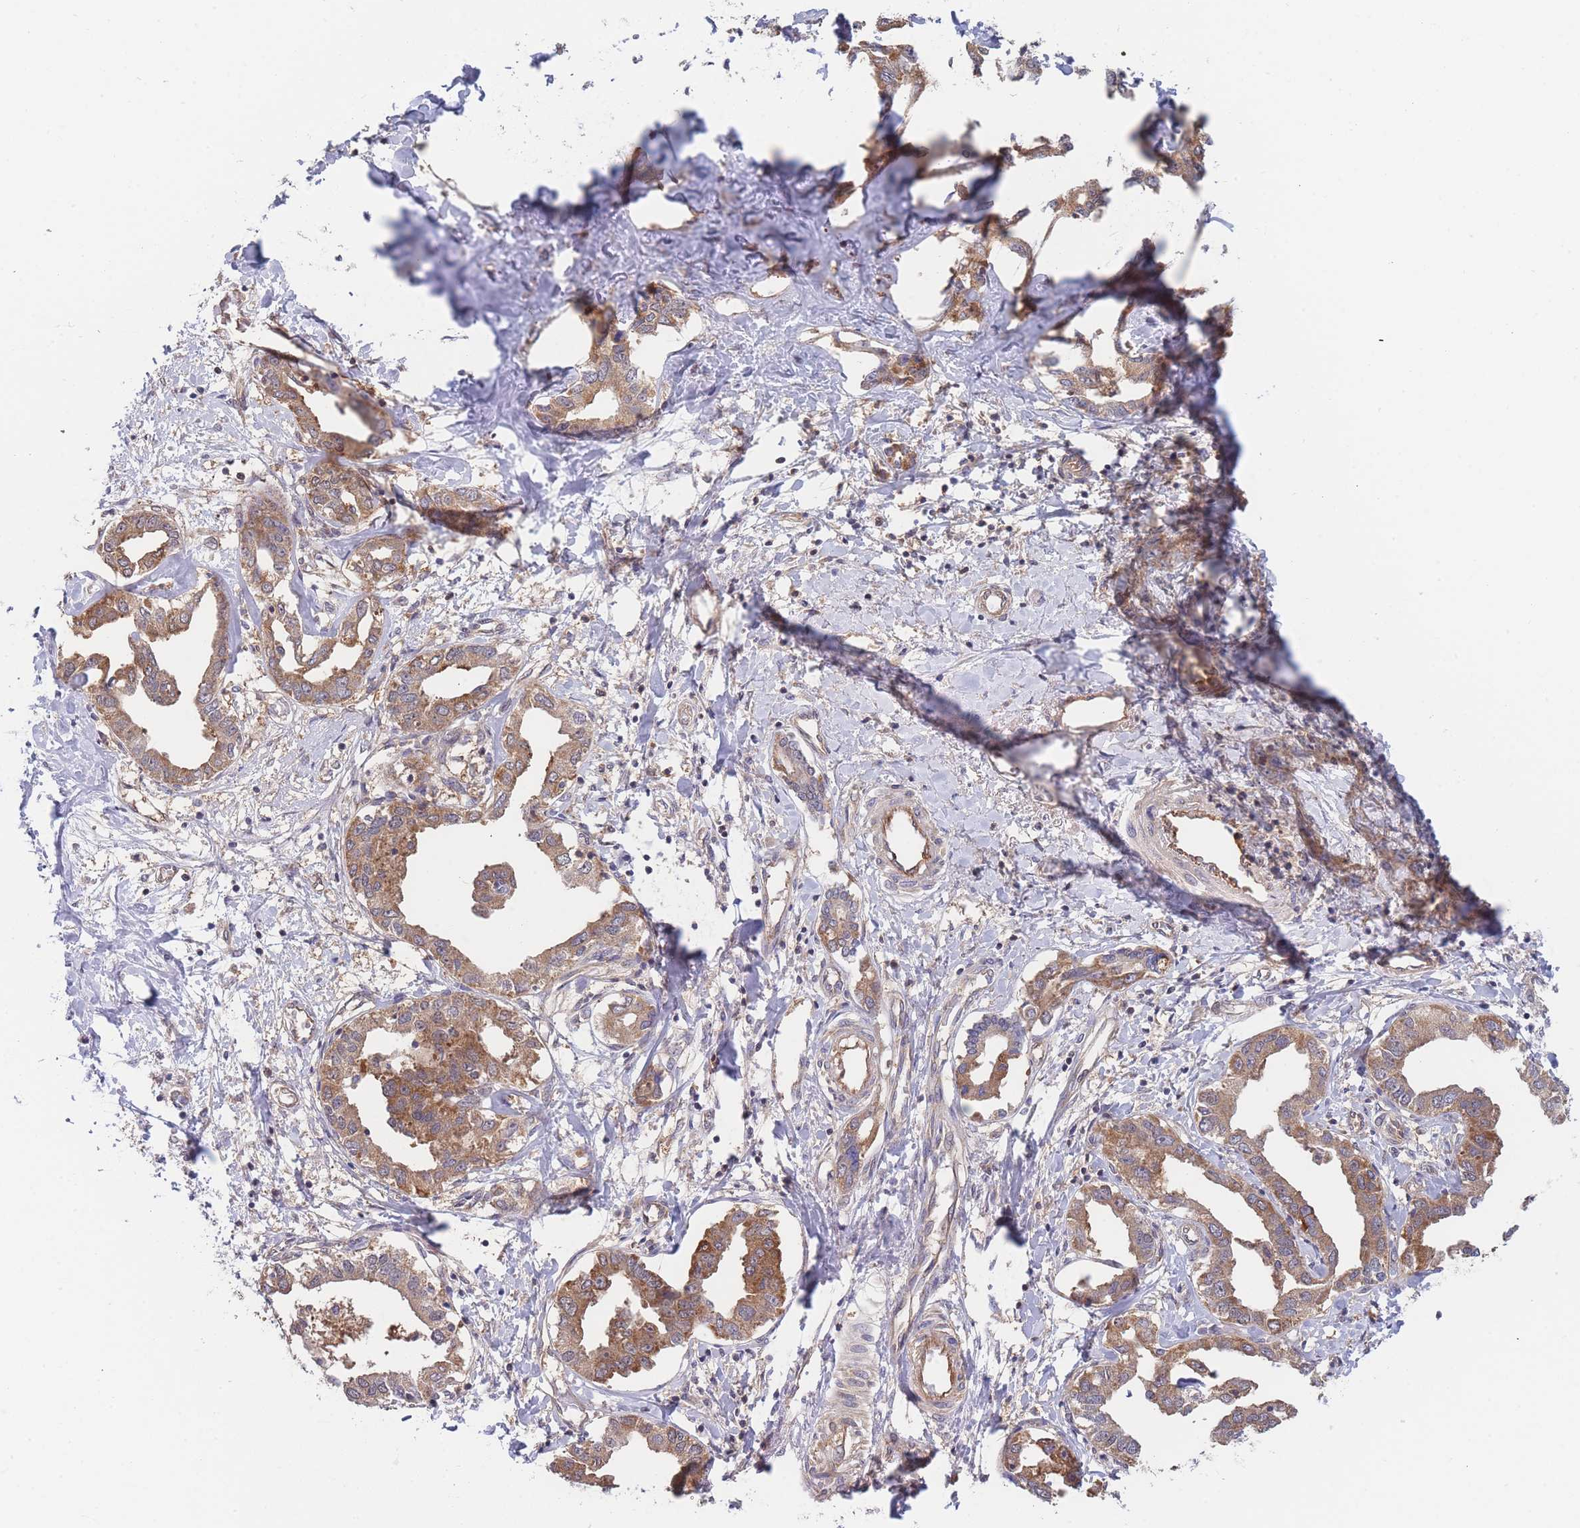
{"staining": {"intensity": "moderate", "quantity": ">75%", "location": "cytoplasmic/membranous"}, "tissue": "liver cancer", "cell_type": "Tumor cells", "image_type": "cancer", "snomed": [{"axis": "morphology", "description": "Cholangiocarcinoma"}, {"axis": "topography", "description": "Liver"}], "caption": "Tumor cells demonstrate medium levels of moderate cytoplasmic/membranous staining in about >75% of cells in human liver cancer (cholangiocarcinoma). The staining was performed using DAB (3,3'-diaminobenzidine), with brown indicating positive protein expression. Nuclei are stained blue with hematoxylin.", "gene": "MRPS18B", "patient": {"sex": "male", "age": 59}}